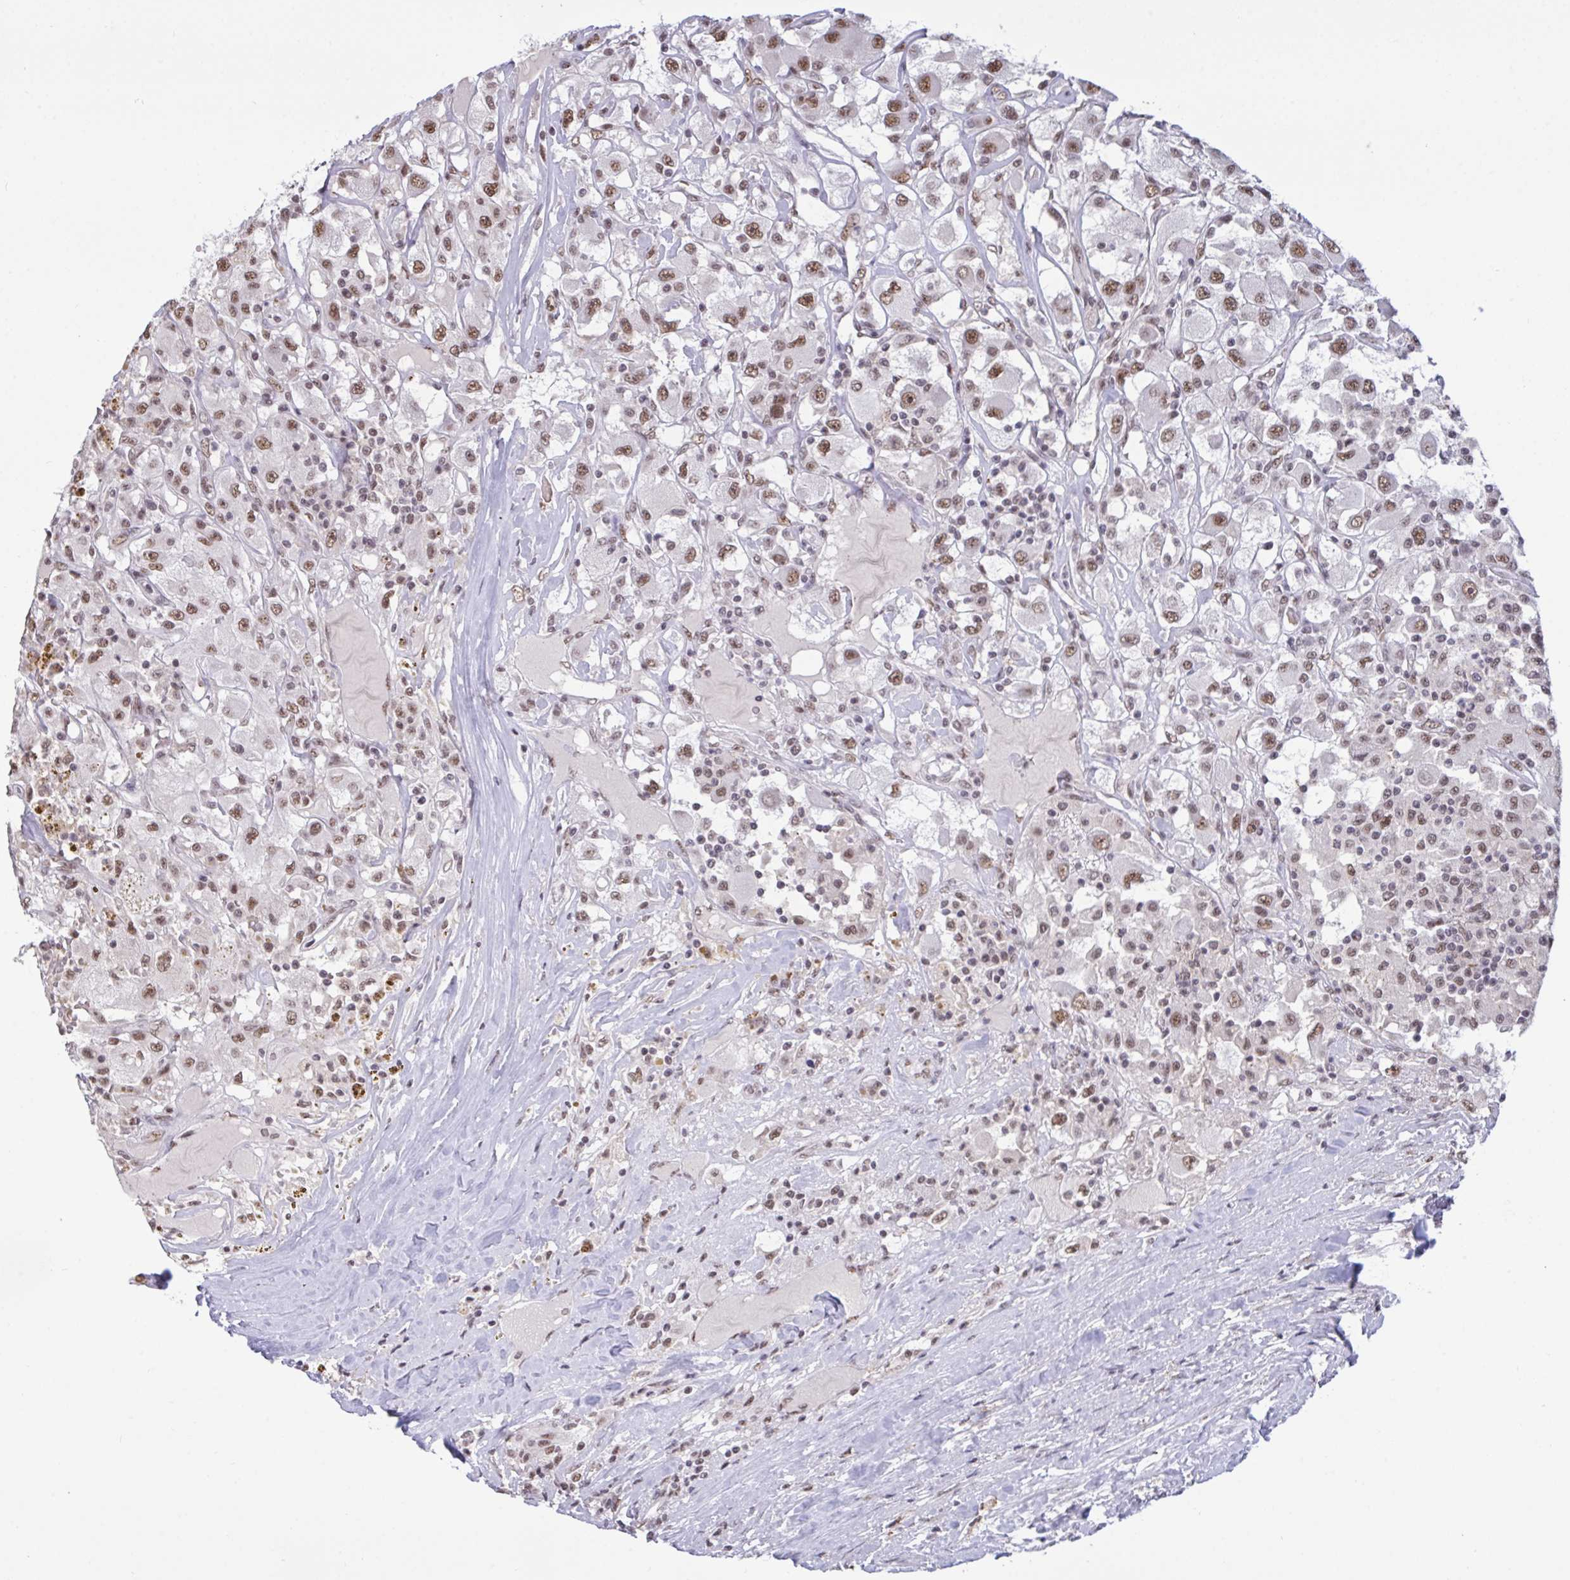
{"staining": {"intensity": "moderate", "quantity": ">75%", "location": "nuclear"}, "tissue": "renal cancer", "cell_type": "Tumor cells", "image_type": "cancer", "snomed": [{"axis": "morphology", "description": "Adenocarcinoma, NOS"}, {"axis": "topography", "description": "Kidney"}], "caption": "Immunohistochemical staining of human renal adenocarcinoma demonstrates moderate nuclear protein staining in about >75% of tumor cells.", "gene": "PUF60", "patient": {"sex": "female", "age": 67}}